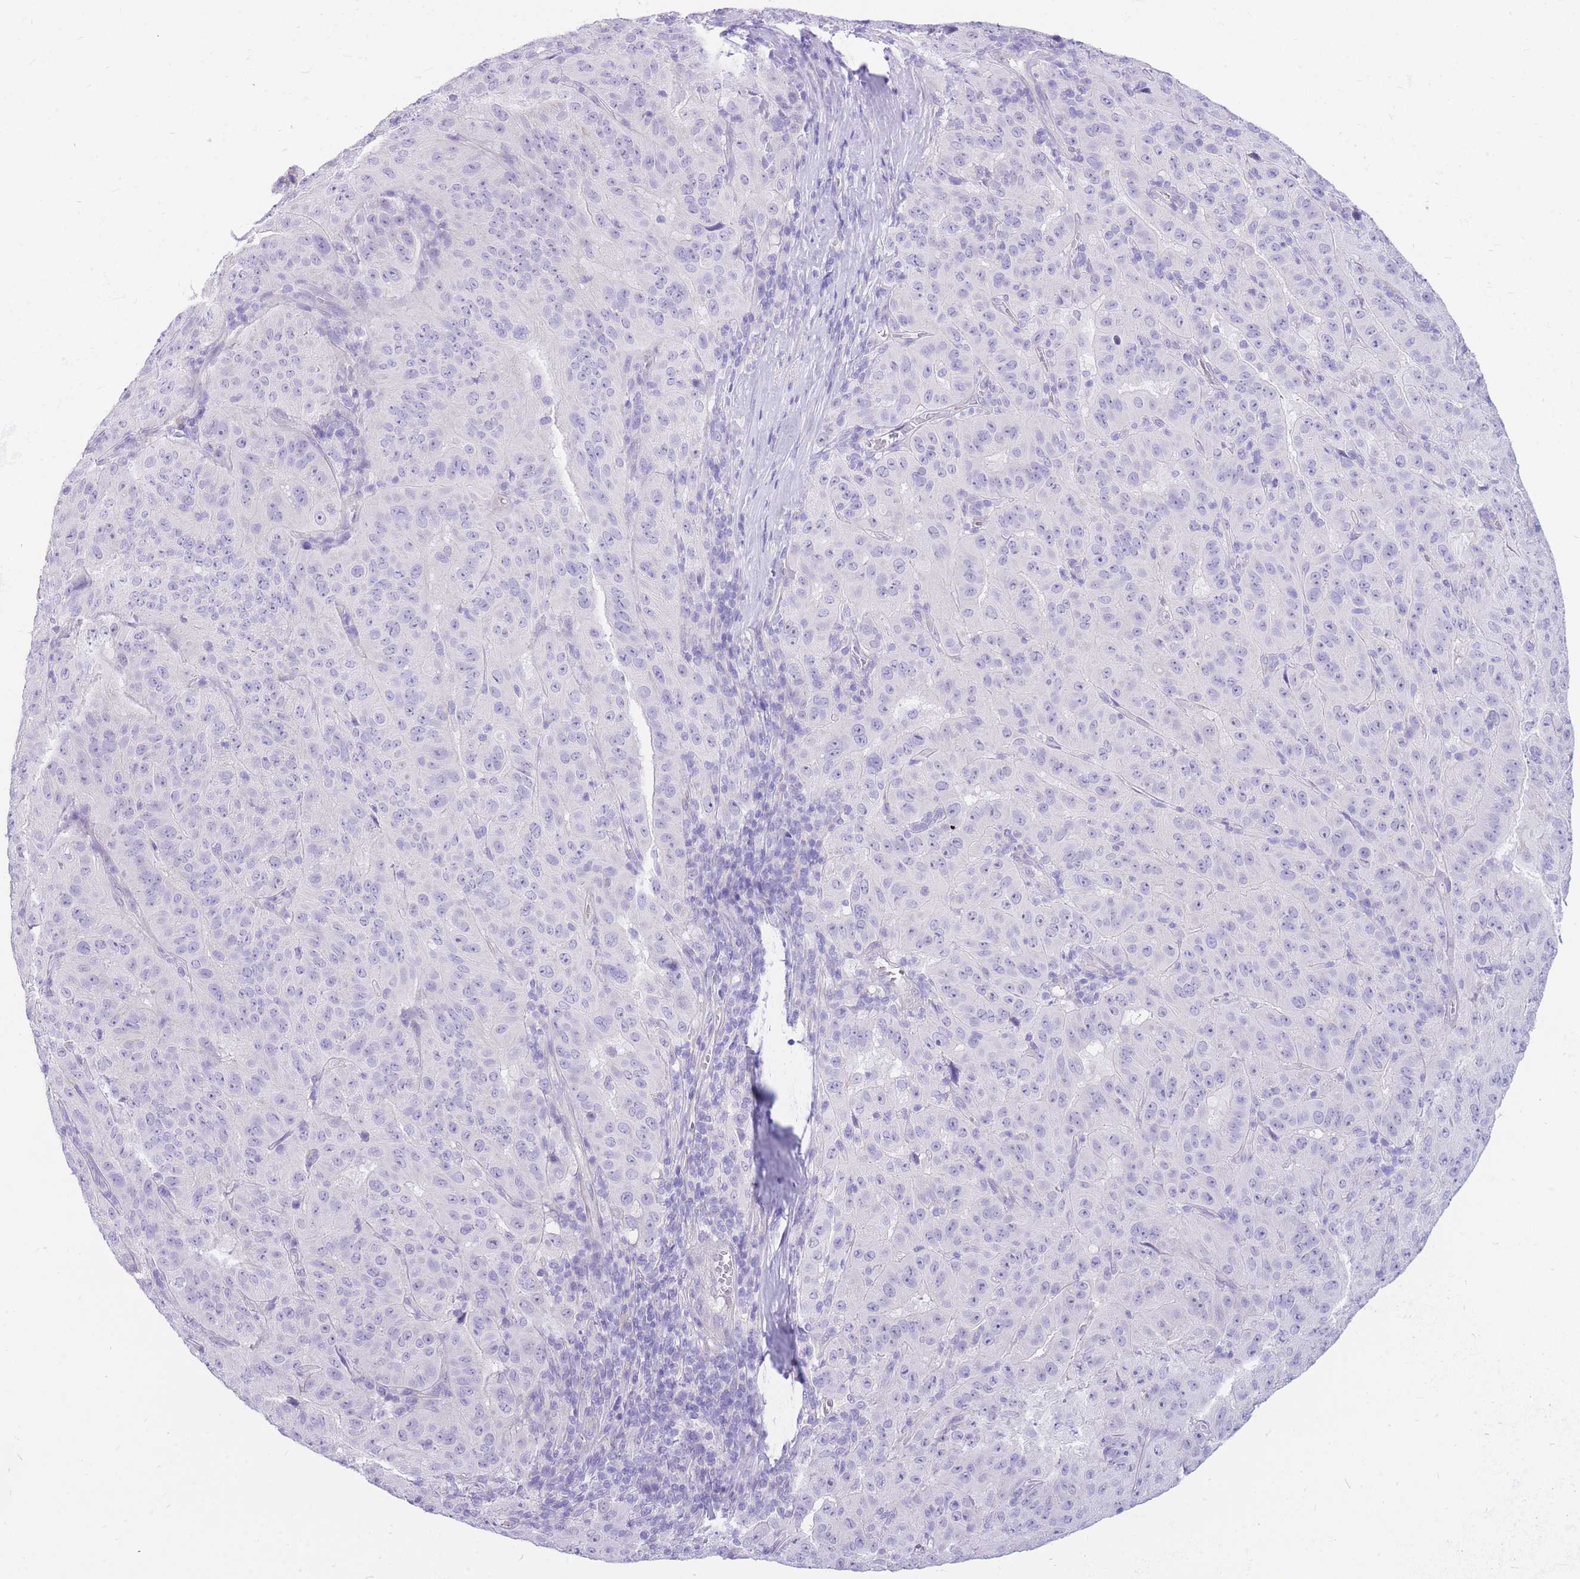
{"staining": {"intensity": "negative", "quantity": "none", "location": "none"}, "tissue": "pancreatic cancer", "cell_type": "Tumor cells", "image_type": "cancer", "snomed": [{"axis": "morphology", "description": "Adenocarcinoma, NOS"}, {"axis": "topography", "description": "Pancreas"}], "caption": "Tumor cells show no significant protein expression in pancreatic adenocarcinoma. The staining is performed using DAB brown chromogen with nuclei counter-stained in using hematoxylin.", "gene": "ZNF311", "patient": {"sex": "male", "age": 63}}